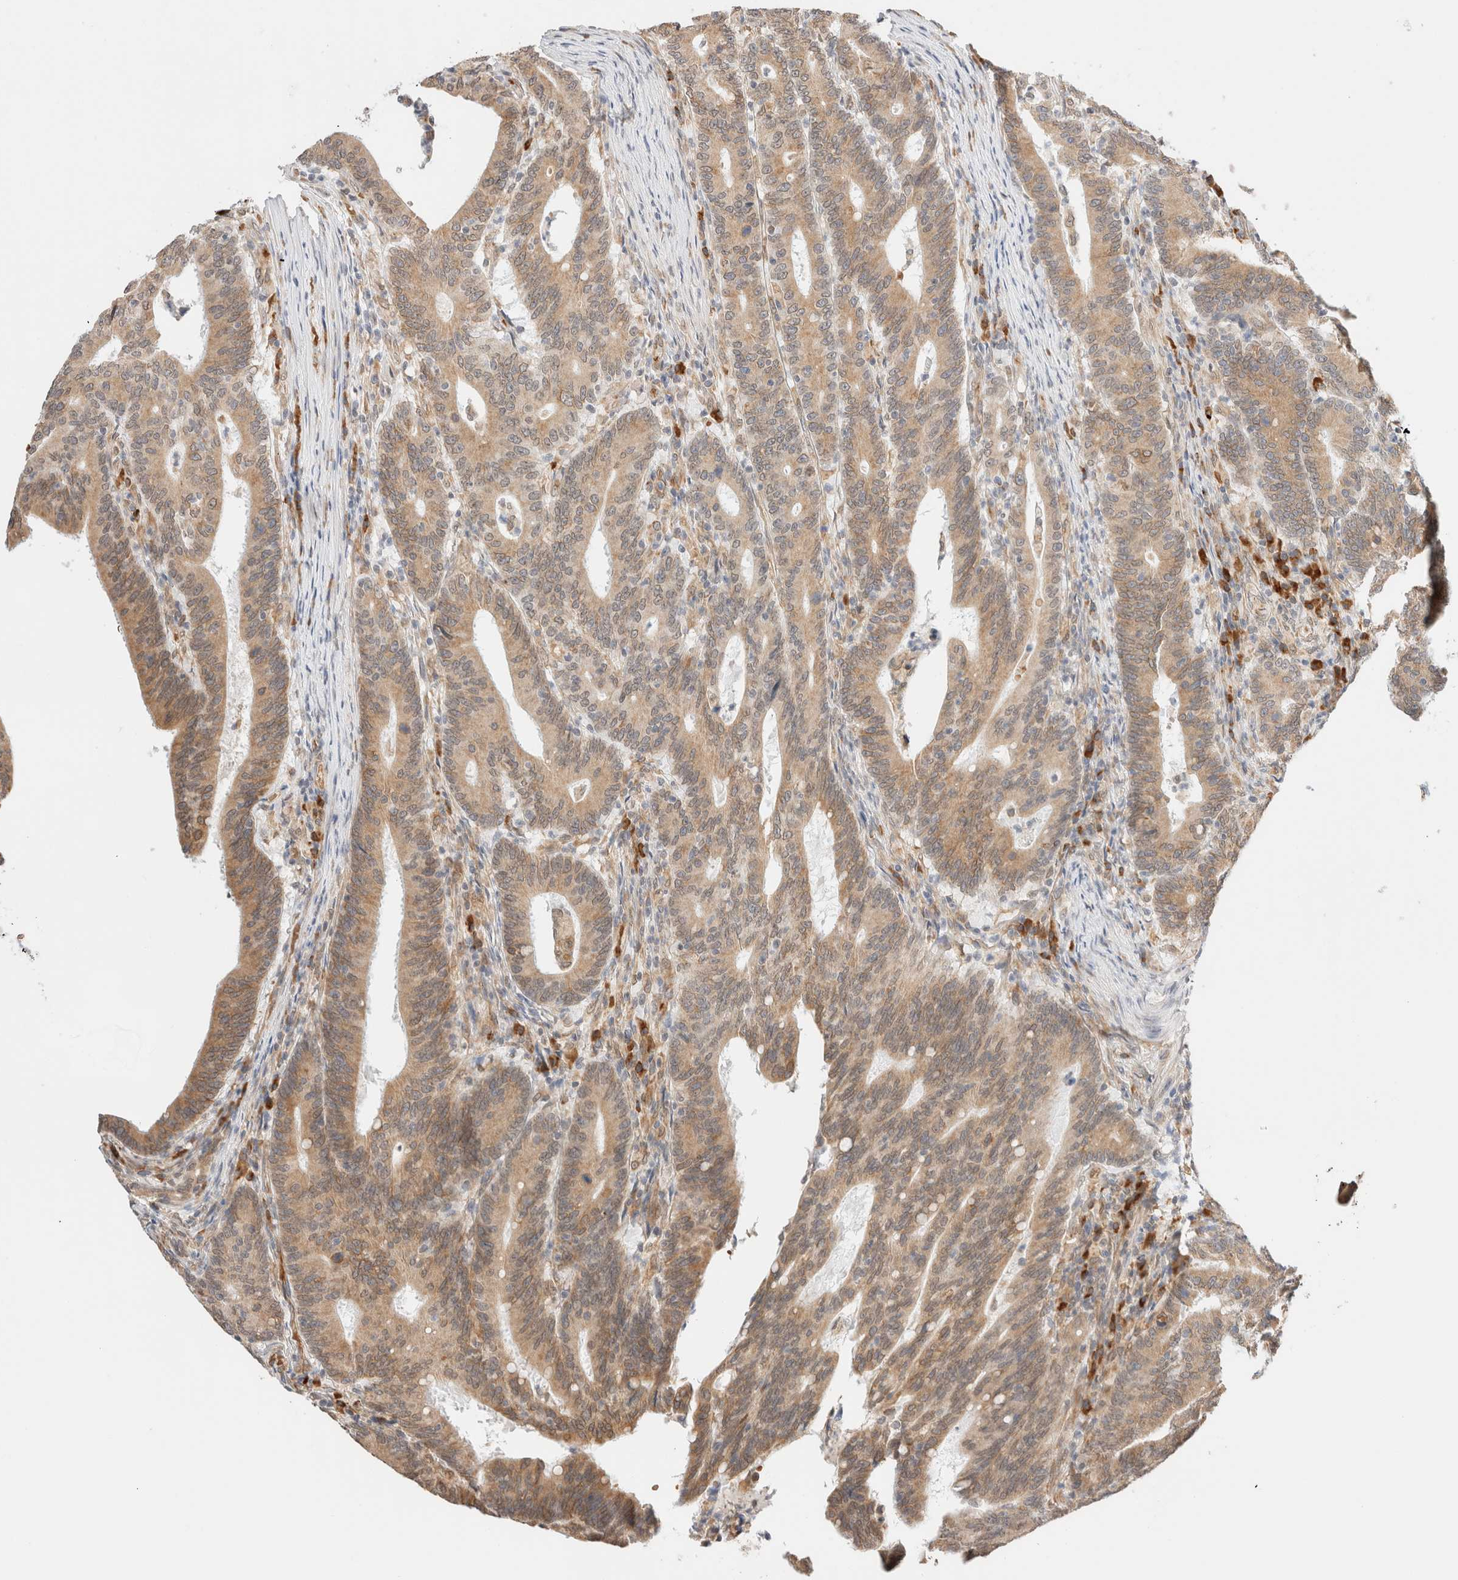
{"staining": {"intensity": "weak", "quantity": ">75%", "location": "cytoplasmic/membranous"}, "tissue": "colorectal cancer", "cell_type": "Tumor cells", "image_type": "cancer", "snomed": [{"axis": "morphology", "description": "Adenocarcinoma, NOS"}, {"axis": "topography", "description": "Colon"}], "caption": "Immunohistochemistry of human adenocarcinoma (colorectal) reveals low levels of weak cytoplasmic/membranous staining in approximately >75% of tumor cells.", "gene": "SYVN1", "patient": {"sex": "female", "age": 66}}